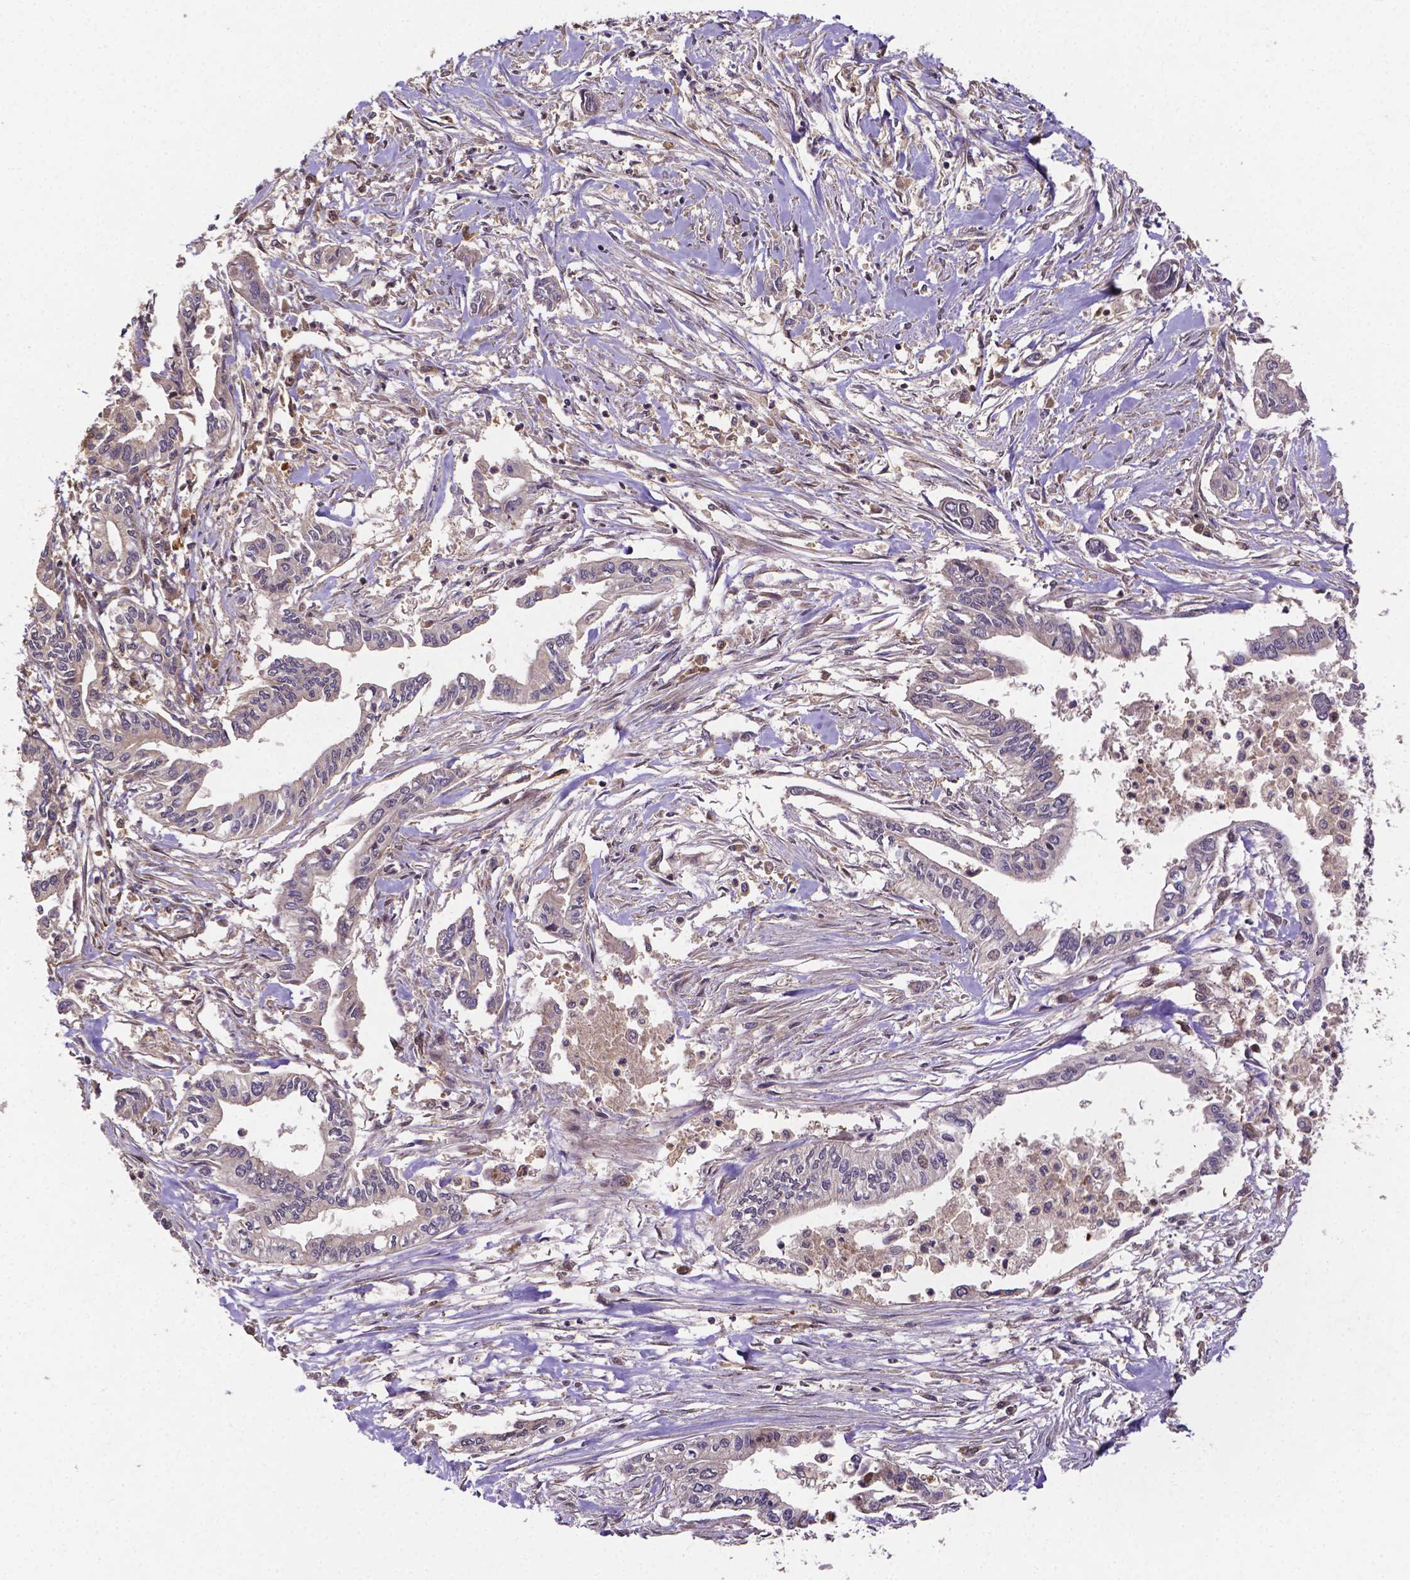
{"staining": {"intensity": "negative", "quantity": "none", "location": "none"}, "tissue": "pancreatic cancer", "cell_type": "Tumor cells", "image_type": "cancer", "snomed": [{"axis": "morphology", "description": "Adenocarcinoma, NOS"}, {"axis": "topography", "description": "Pancreas"}], "caption": "The immunohistochemistry histopathology image has no significant expression in tumor cells of pancreatic cancer (adenocarcinoma) tissue.", "gene": "RNF123", "patient": {"sex": "male", "age": 60}}